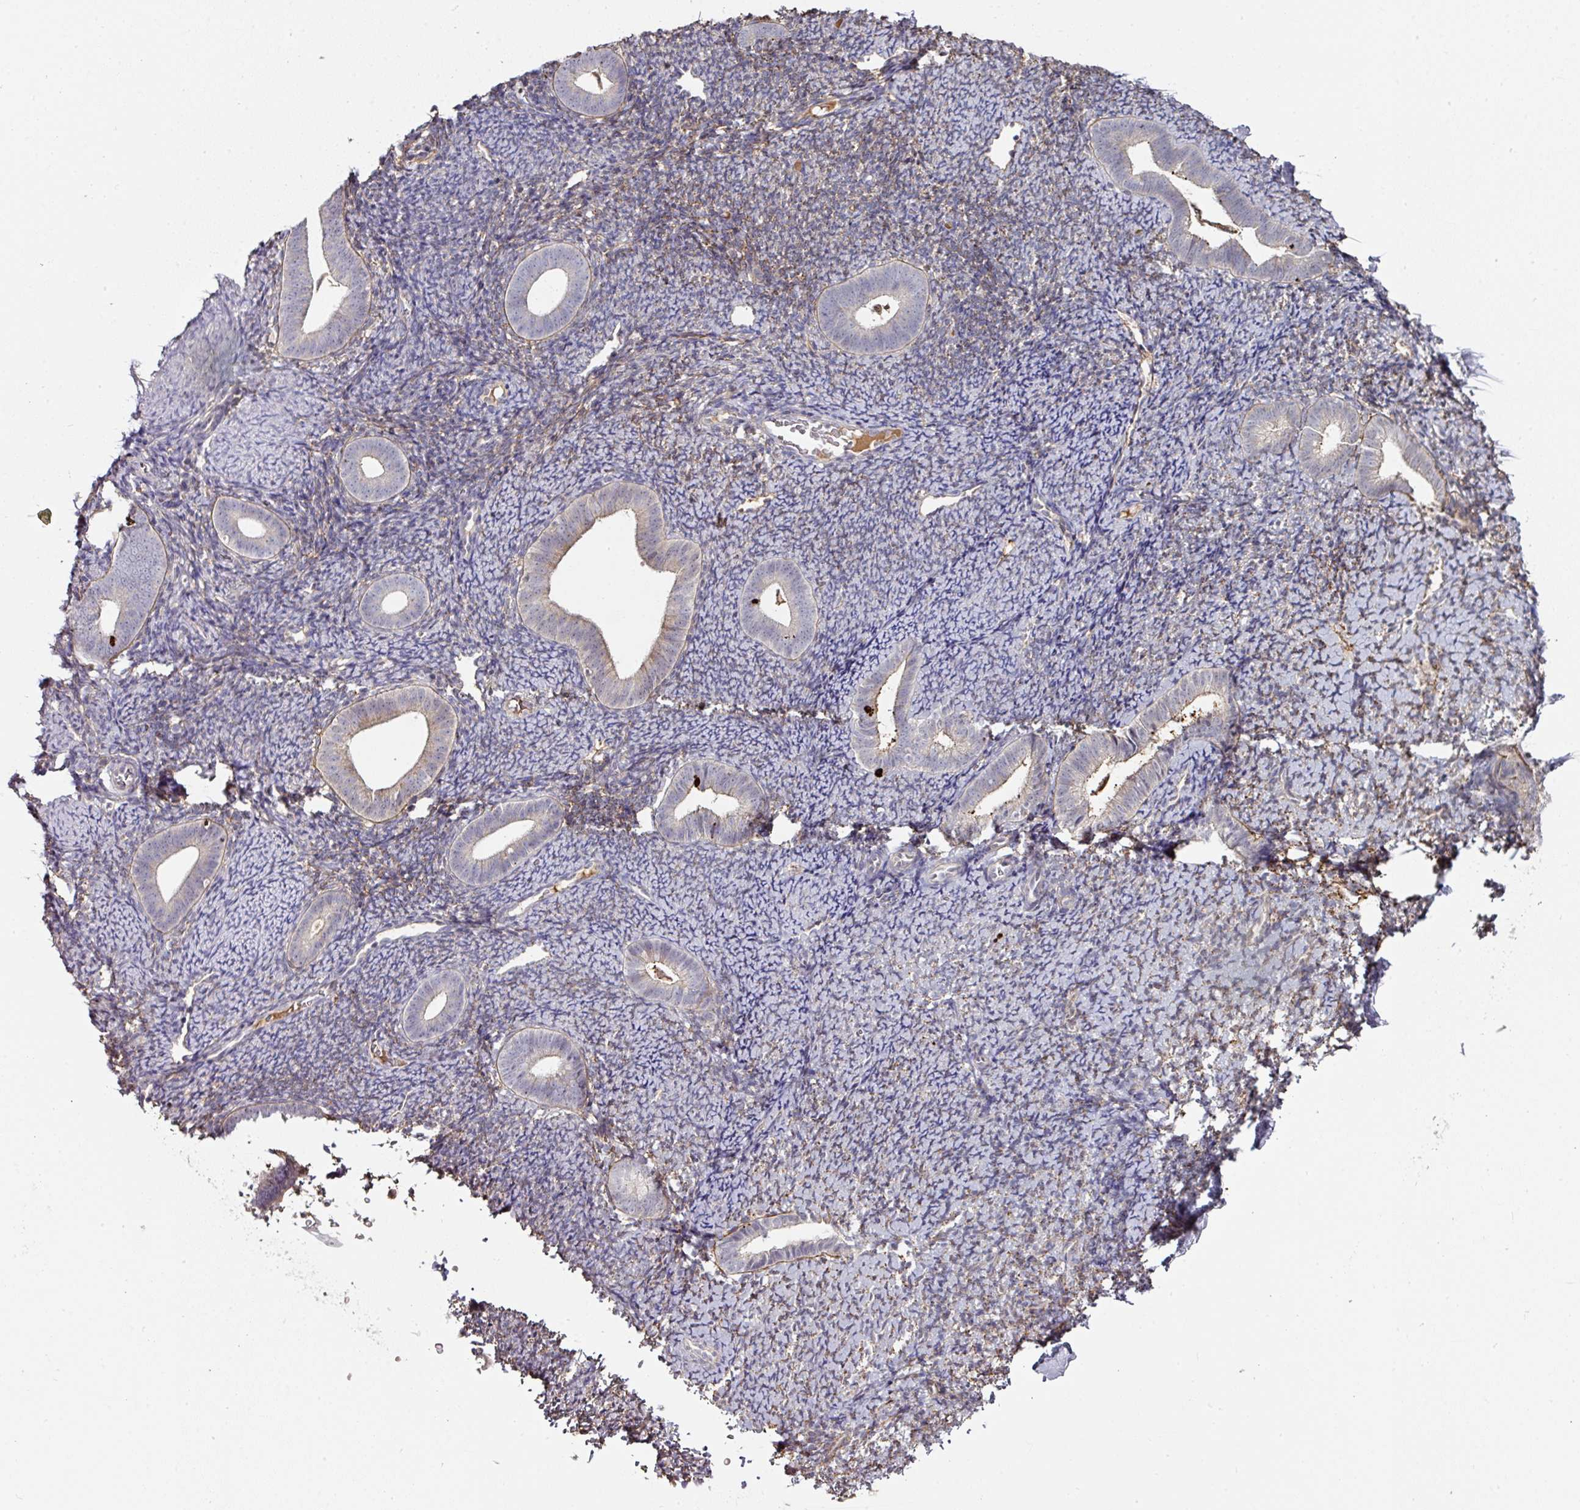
{"staining": {"intensity": "weak", "quantity": "<25%", "location": "cytoplasmic/membranous"}, "tissue": "endometrium", "cell_type": "Cells in endometrial stroma", "image_type": "normal", "snomed": [{"axis": "morphology", "description": "Normal tissue, NOS"}, {"axis": "topography", "description": "Endometrium"}], "caption": "DAB (3,3'-diaminobenzidine) immunohistochemical staining of benign human endometrium shows no significant staining in cells in endometrial stroma.", "gene": "CTDSP2", "patient": {"sex": "female", "age": 39}}